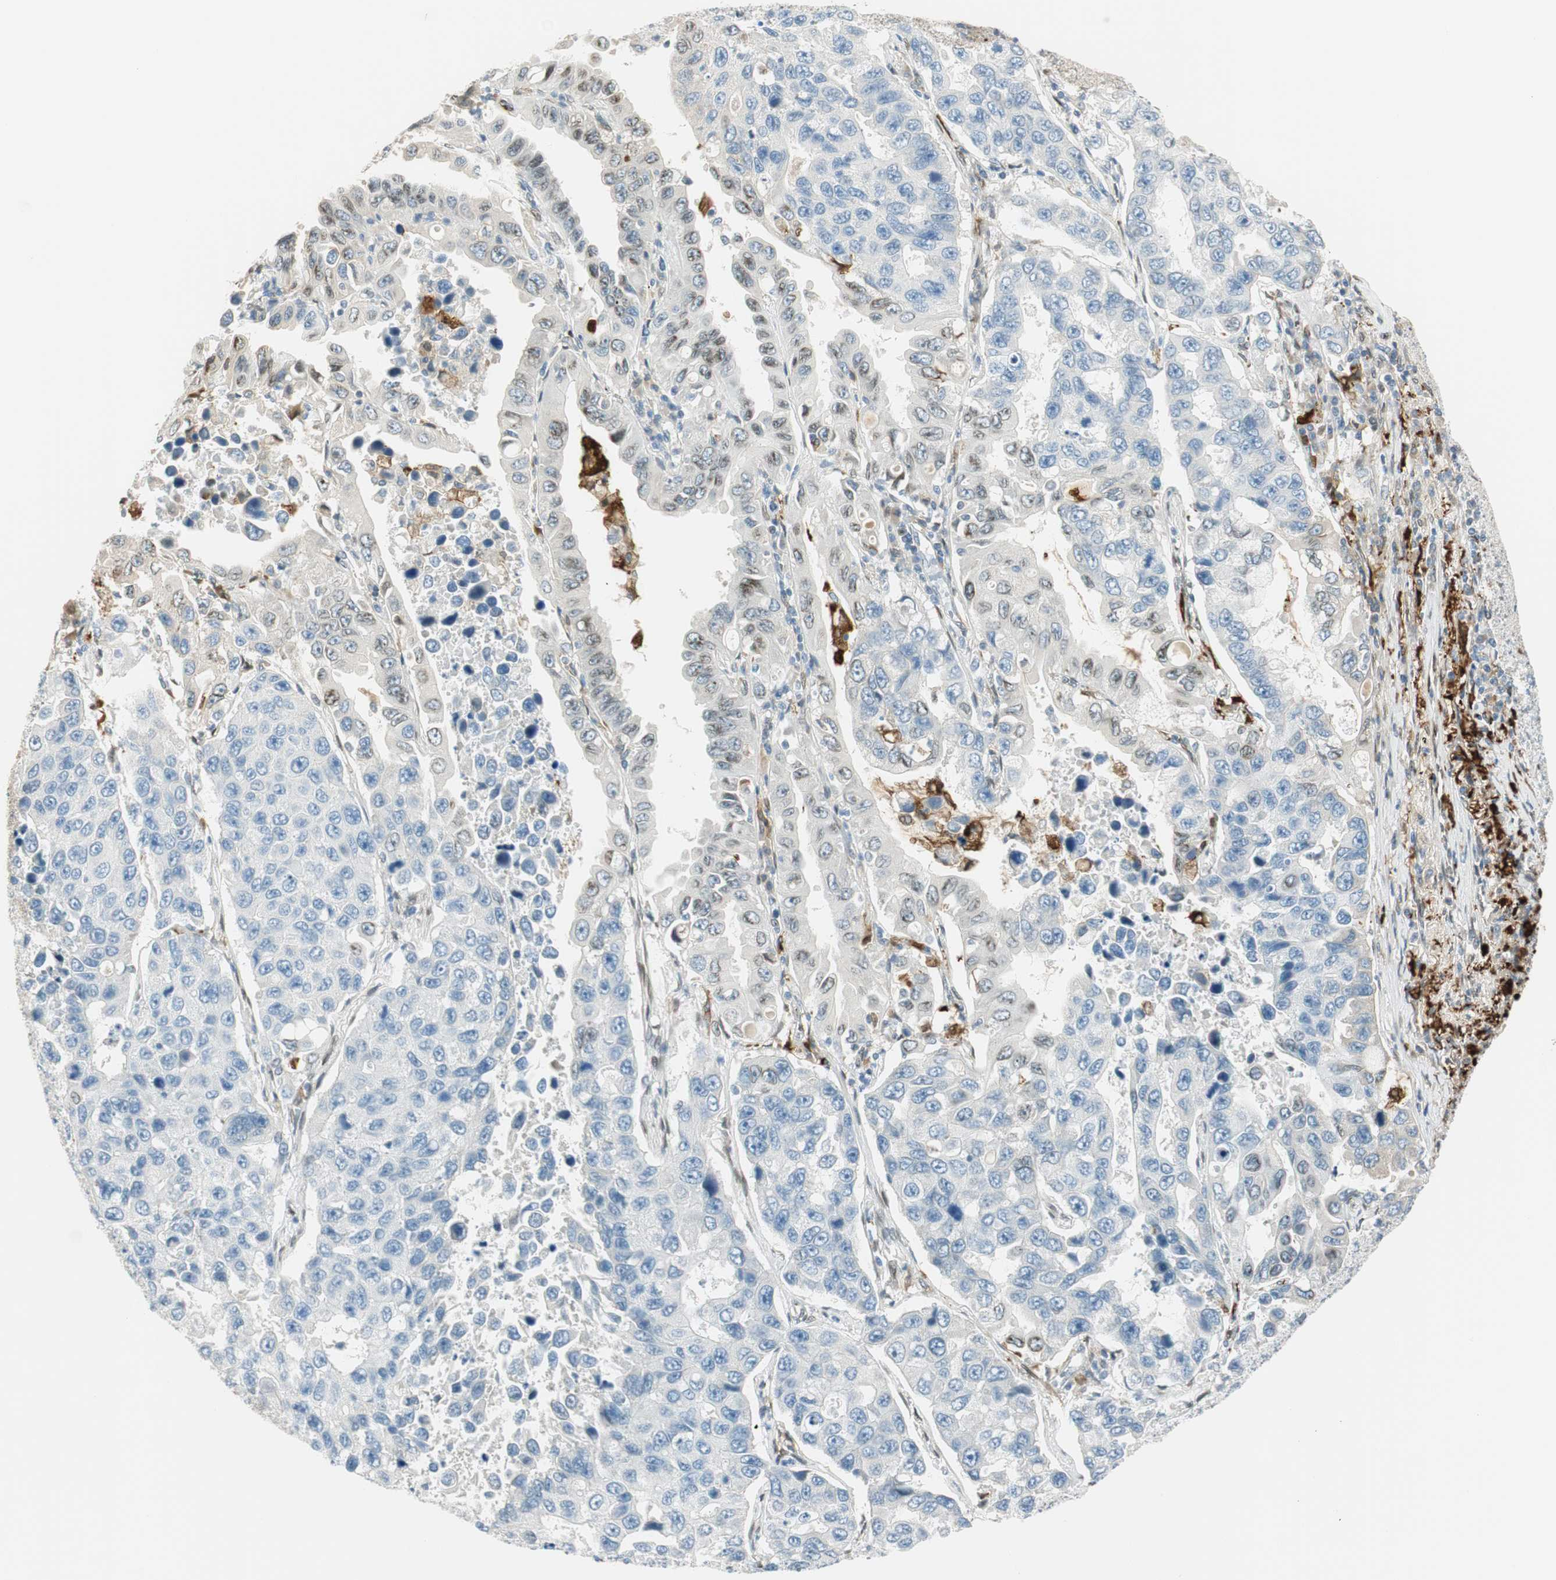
{"staining": {"intensity": "weak", "quantity": "<25%", "location": "cytoplasmic/membranous,nuclear"}, "tissue": "lung cancer", "cell_type": "Tumor cells", "image_type": "cancer", "snomed": [{"axis": "morphology", "description": "Adenocarcinoma, NOS"}, {"axis": "topography", "description": "Lung"}], "caption": "Immunohistochemistry (IHC) photomicrograph of adenocarcinoma (lung) stained for a protein (brown), which exhibits no positivity in tumor cells.", "gene": "TMEM260", "patient": {"sex": "male", "age": 64}}